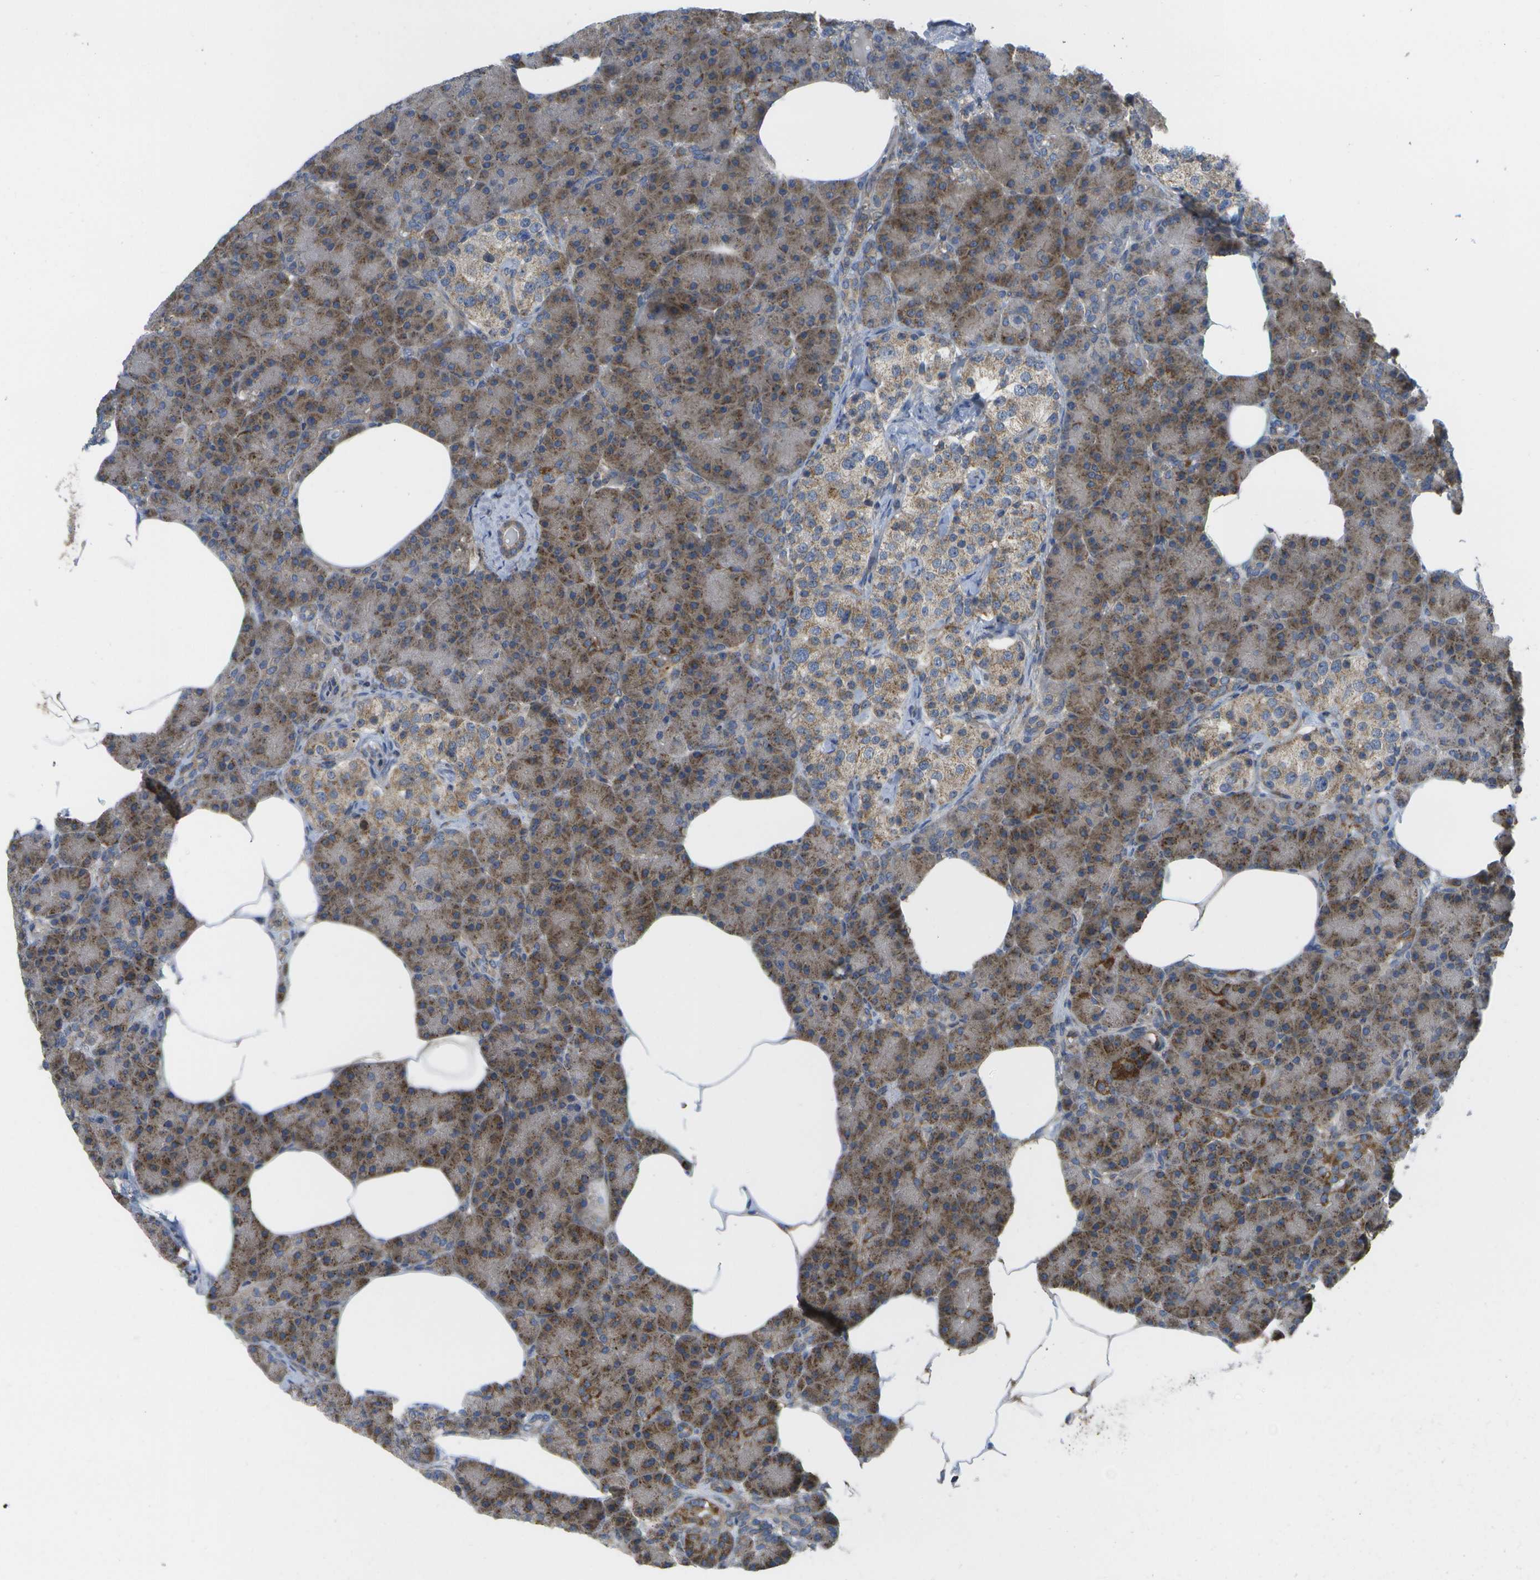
{"staining": {"intensity": "moderate", "quantity": ">75%", "location": "cytoplasmic/membranous"}, "tissue": "pancreas", "cell_type": "Exocrine glandular cells", "image_type": "normal", "snomed": [{"axis": "morphology", "description": "Normal tissue, NOS"}, {"axis": "topography", "description": "Pancreas"}], "caption": "A brown stain labels moderate cytoplasmic/membranous expression of a protein in exocrine glandular cells of normal pancreas.", "gene": "DPM3", "patient": {"sex": "female", "age": 70}}